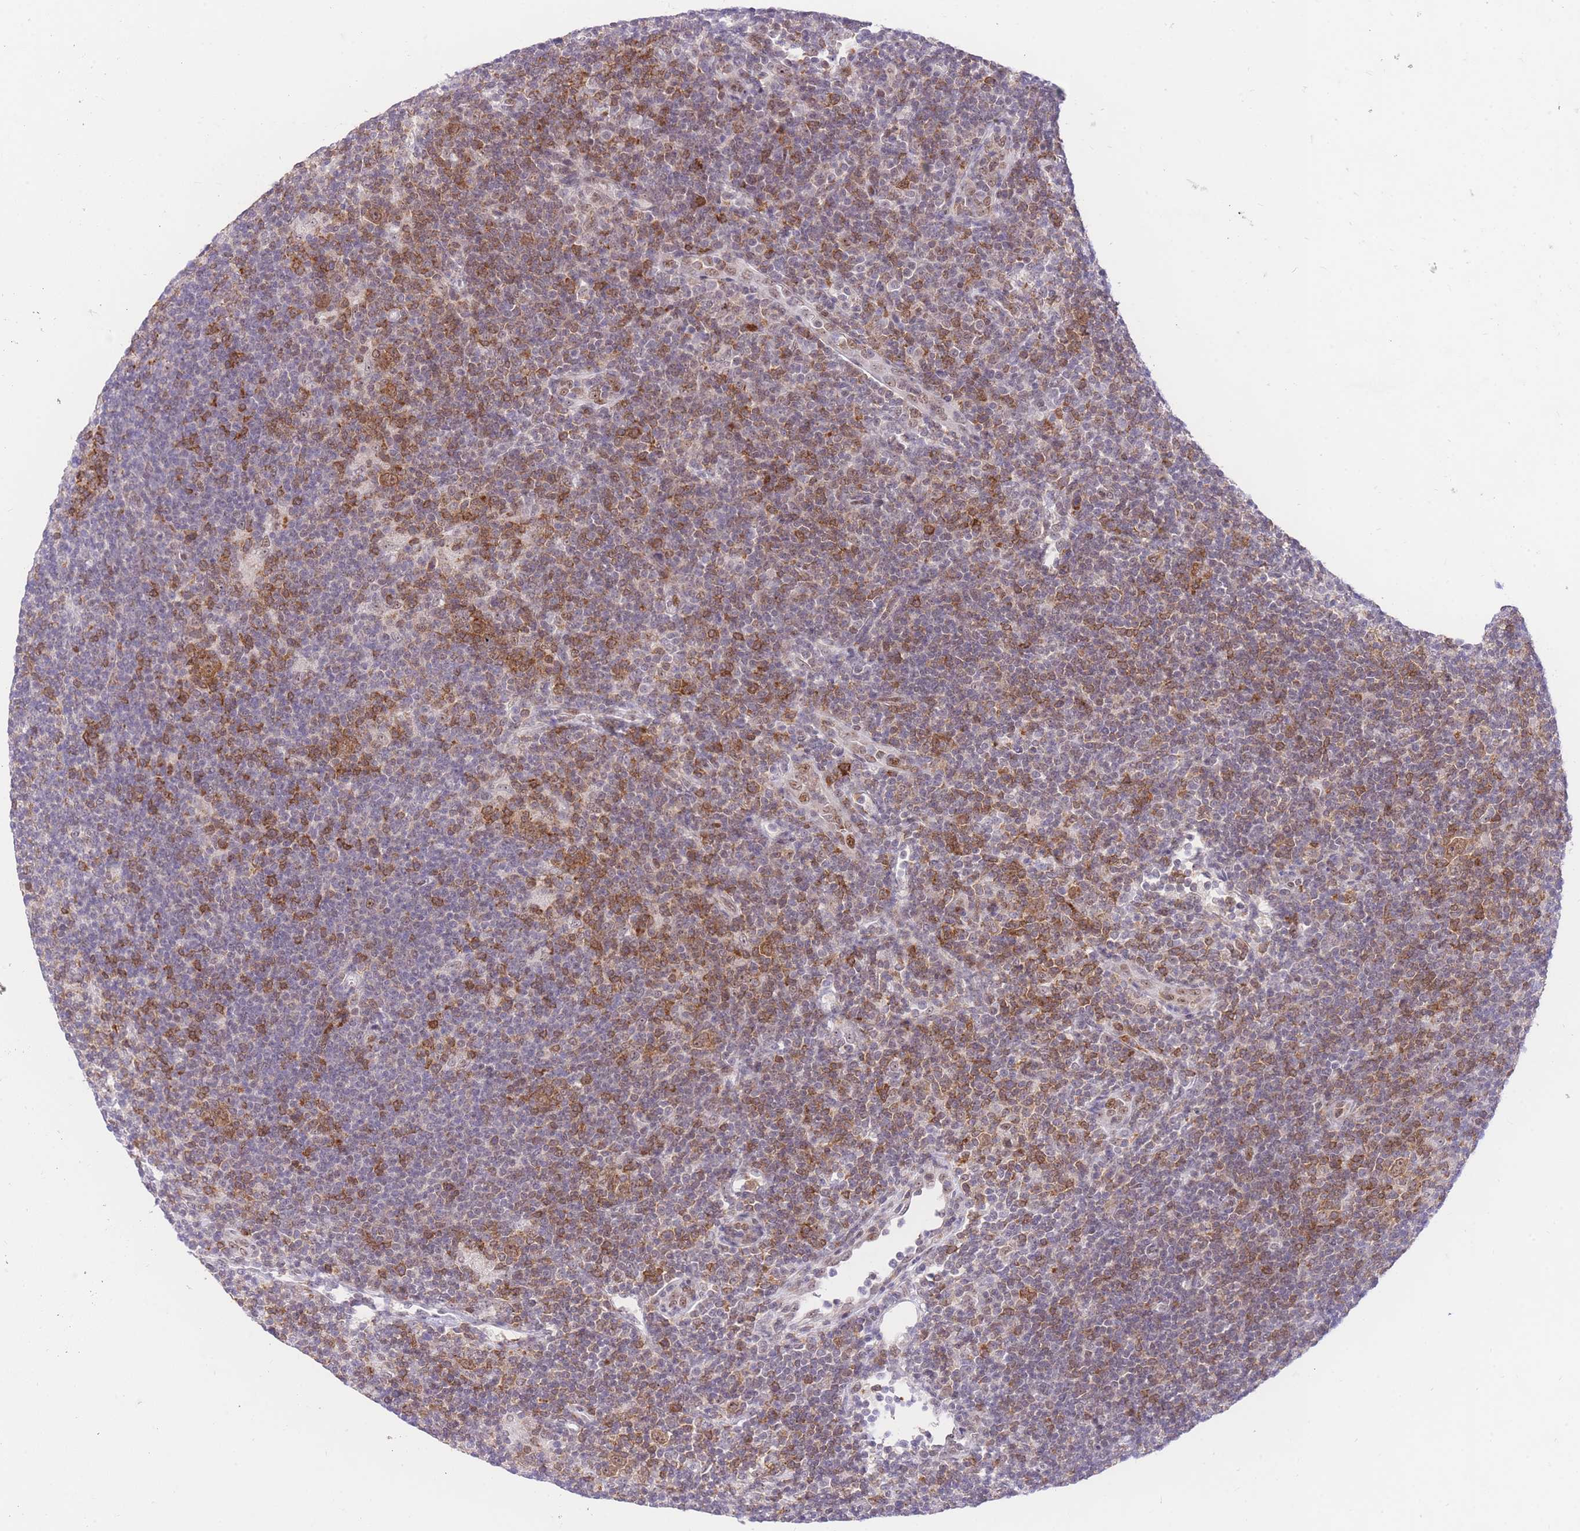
{"staining": {"intensity": "moderate", "quantity": ">75%", "location": "cytoplasmic/membranous,nuclear"}, "tissue": "lymphoma", "cell_type": "Tumor cells", "image_type": "cancer", "snomed": [{"axis": "morphology", "description": "Hodgkin's disease, NOS"}, {"axis": "topography", "description": "Lymph node"}], "caption": "This is a histology image of IHC staining of Hodgkin's disease, which shows moderate positivity in the cytoplasmic/membranous and nuclear of tumor cells.", "gene": "STK39", "patient": {"sex": "female", "age": 57}}